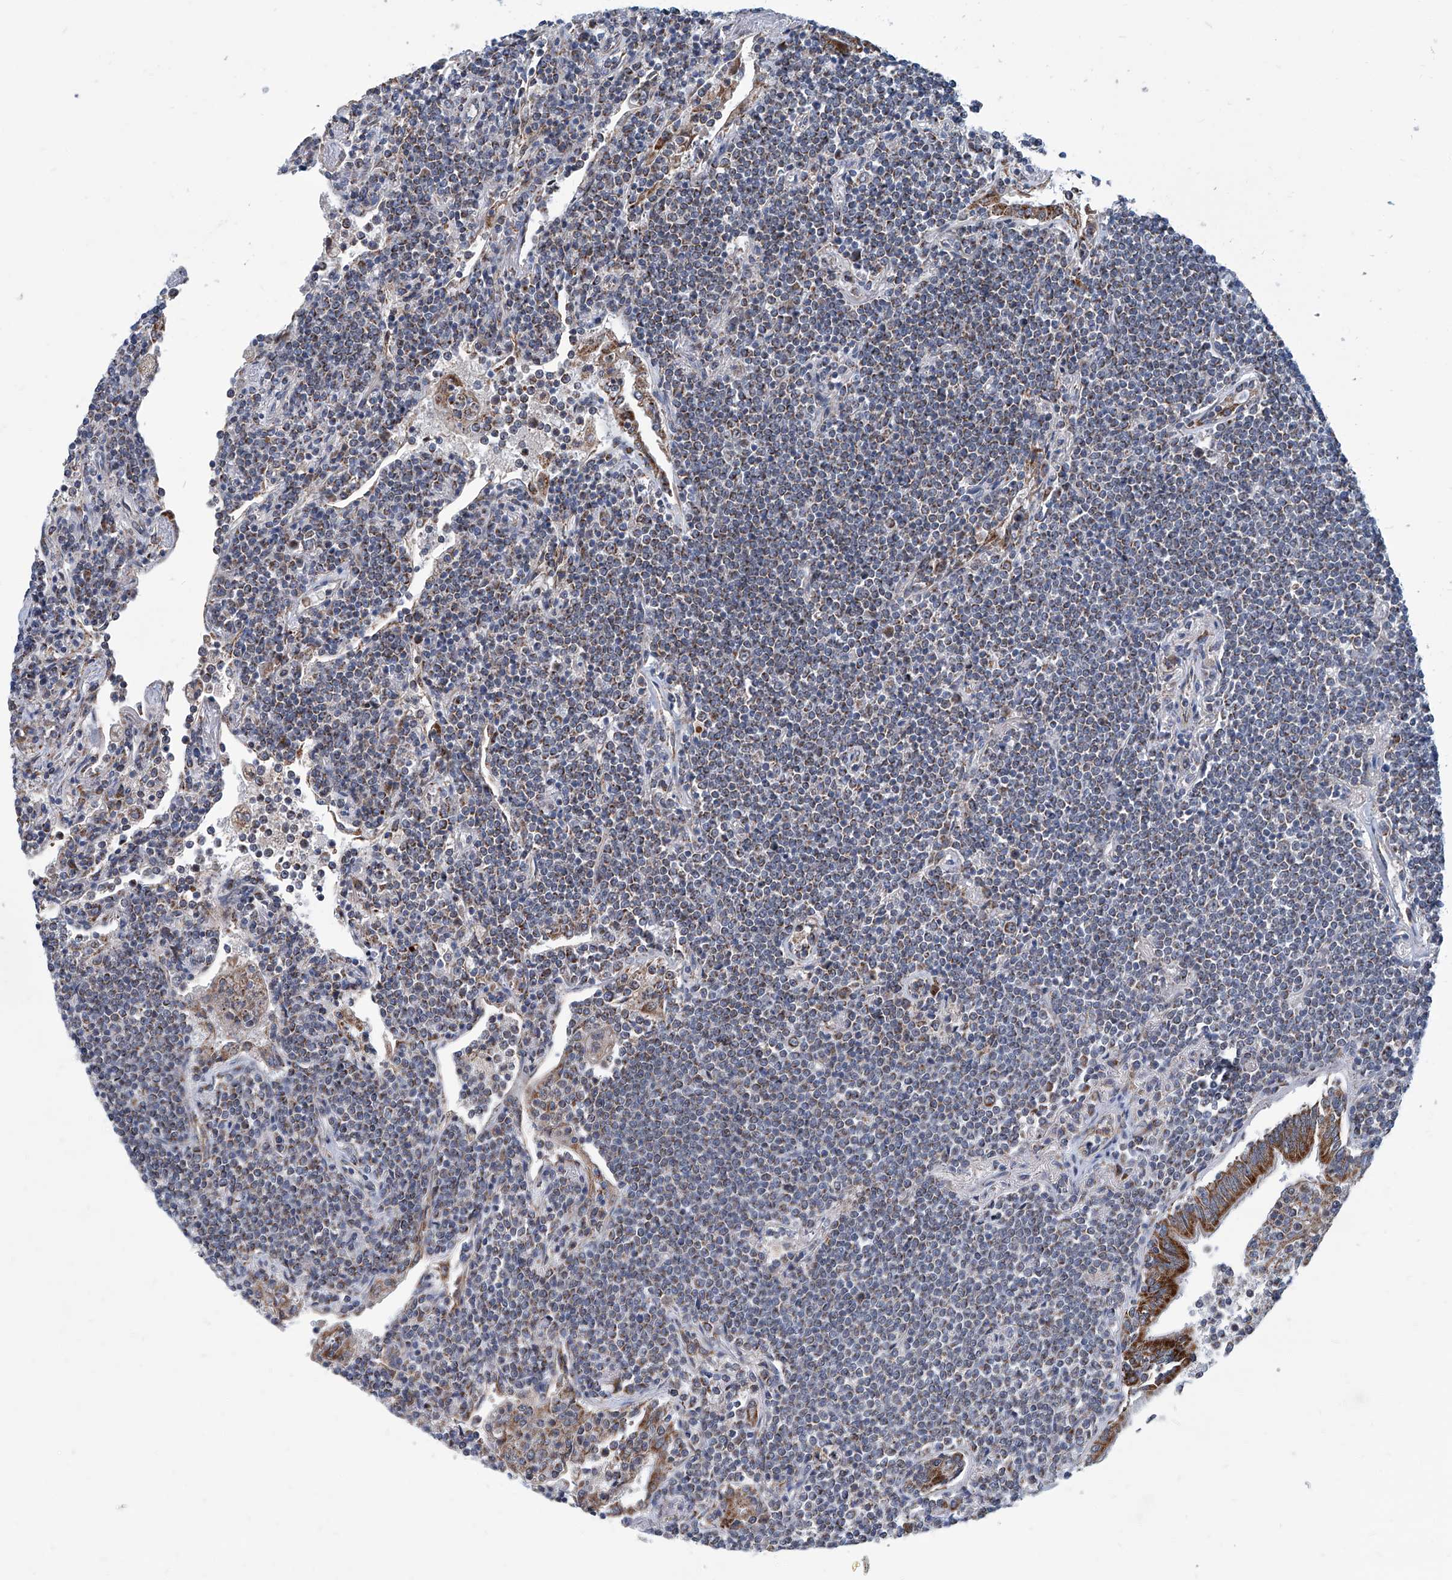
{"staining": {"intensity": "weak", "quantity": "25%-75%", "location": "cytoplasmic/membranous"}, "tissue": "lymphoma", "cell_type": "Tumor cells", "image_type": "cancer", "snomed": [{"axis": "morphology", "description": "Malignant lymphoma, non-Hodgkin's type, Low grade"}, {"axis": "topography", "description": "Lung"}], "caption": "This is a histology image of IHC staining of low-grade malignant lymphoma, non-Hodgkin's type, which shows weak staining in the cytoplasmic/membranous of tumor cells.", "gene": "USP48", "patient": {"sex": "female", "age": 71}}